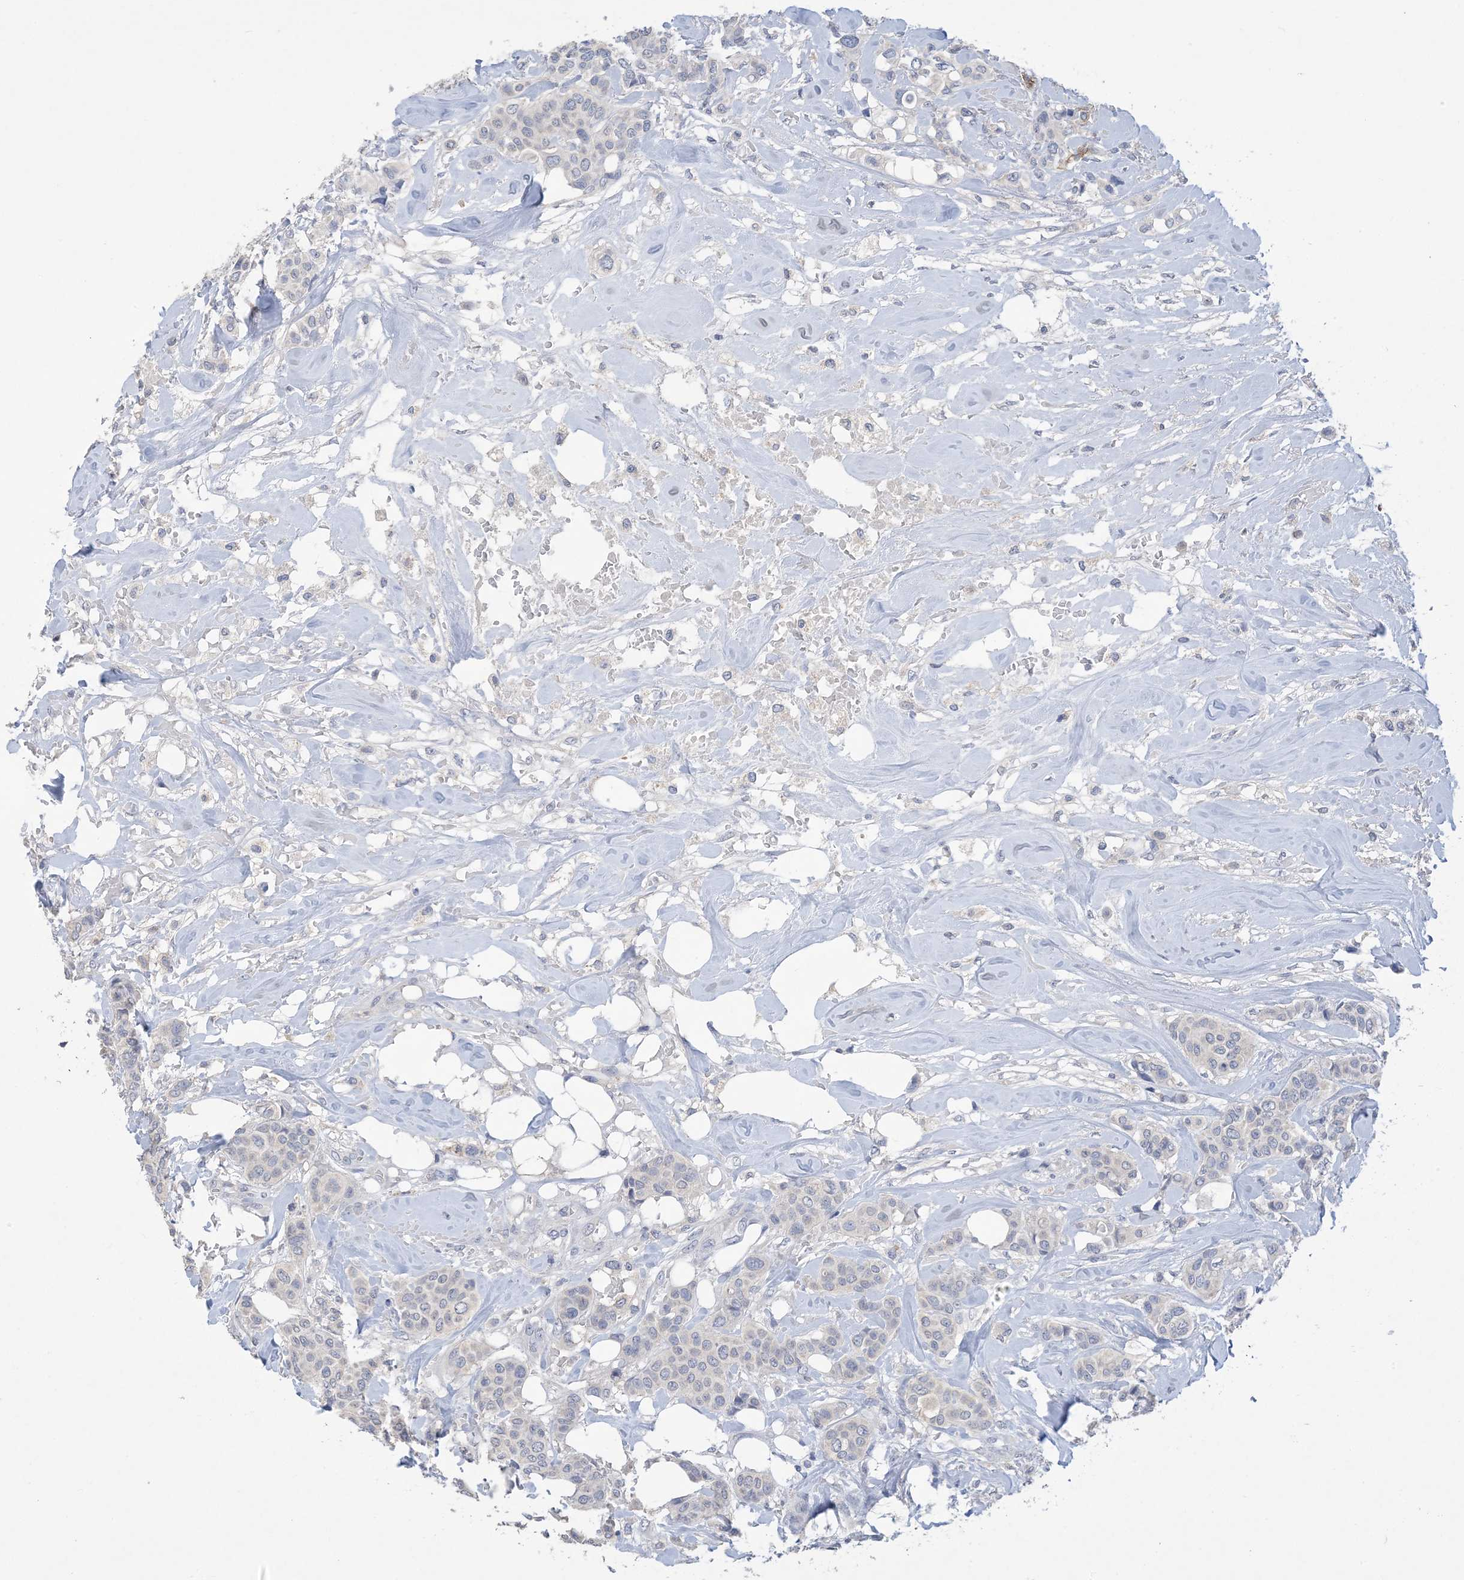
{"staining": {"intensity": "negative", "quantity": "none", "location": "none"}, "tissue": "breast cancer", "cell_type": "Tumor cells", "image_type": "cancer", "snomed": [{"axis": "morphology", "description": "Lobular carcinoma"}, {"axis": "topography", "description": "Breast"}], "caption": "Tumor cells are negative for brown protein staining in breast lobular carcinoma.", "gene": "DSC3", "patient": {"sex": "female", "age": 51}}